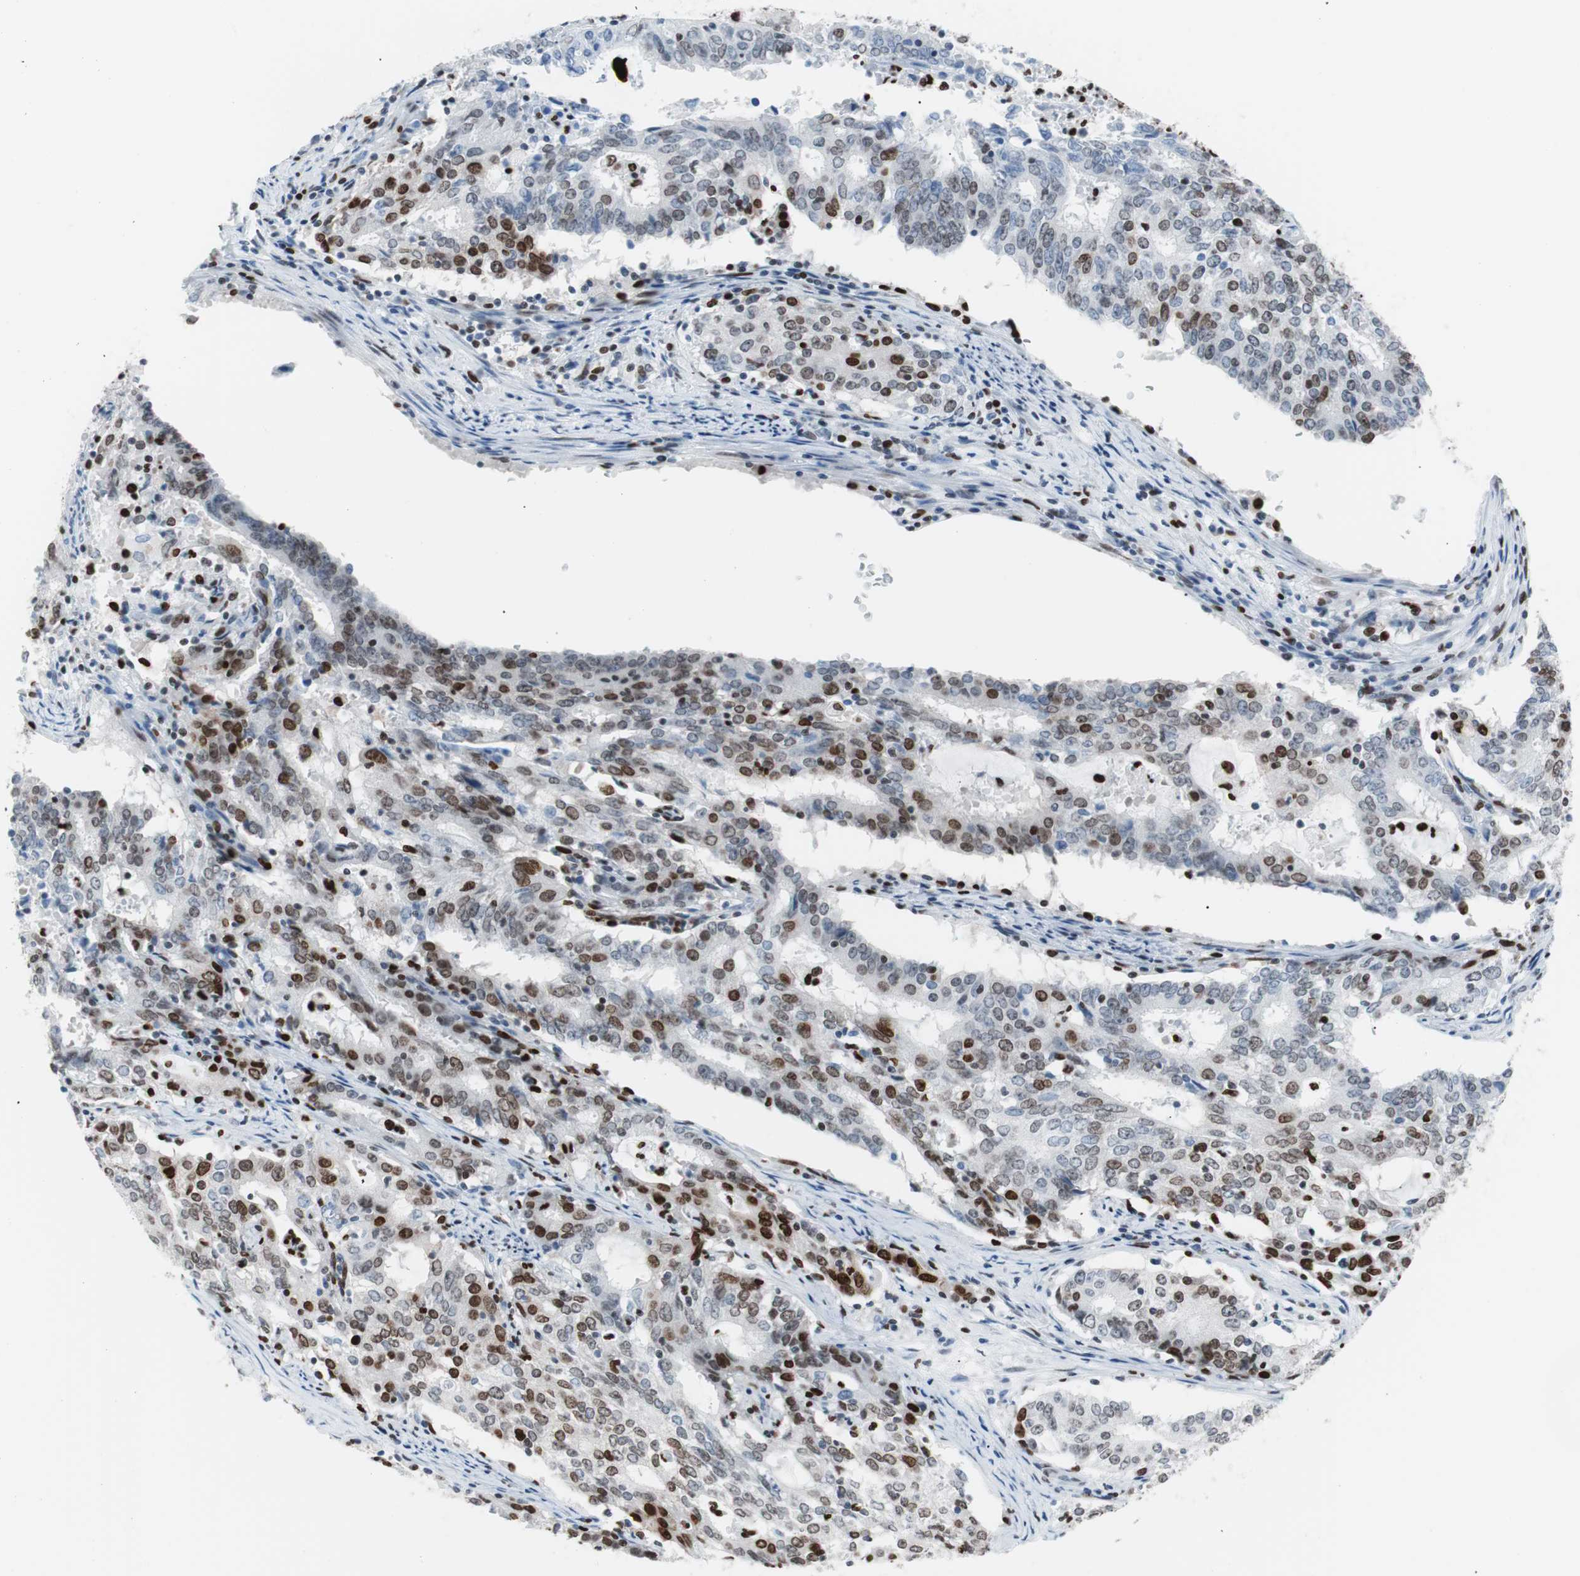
{"staining": {"intensity": "moderate", "quantity": "25%-75%", "location": "nuclear"}, "tissue": "cervical cancer", "cell_type": "Tumor cells", "image_type": "cancer", "snomed": [{"axis": "morphology", "description": "Adenocarcinoma, NOS"}, {"axis": "topography", "description": "Cervix"}], "caption": "Tumor cells demonstrate medium levels of moderate nuclear staining in about 25%-75% of cells in human cervical cancer (adenocarcinoma).", "gene": "CEBPB", "patient": {"sex": "female", "age": 44}}